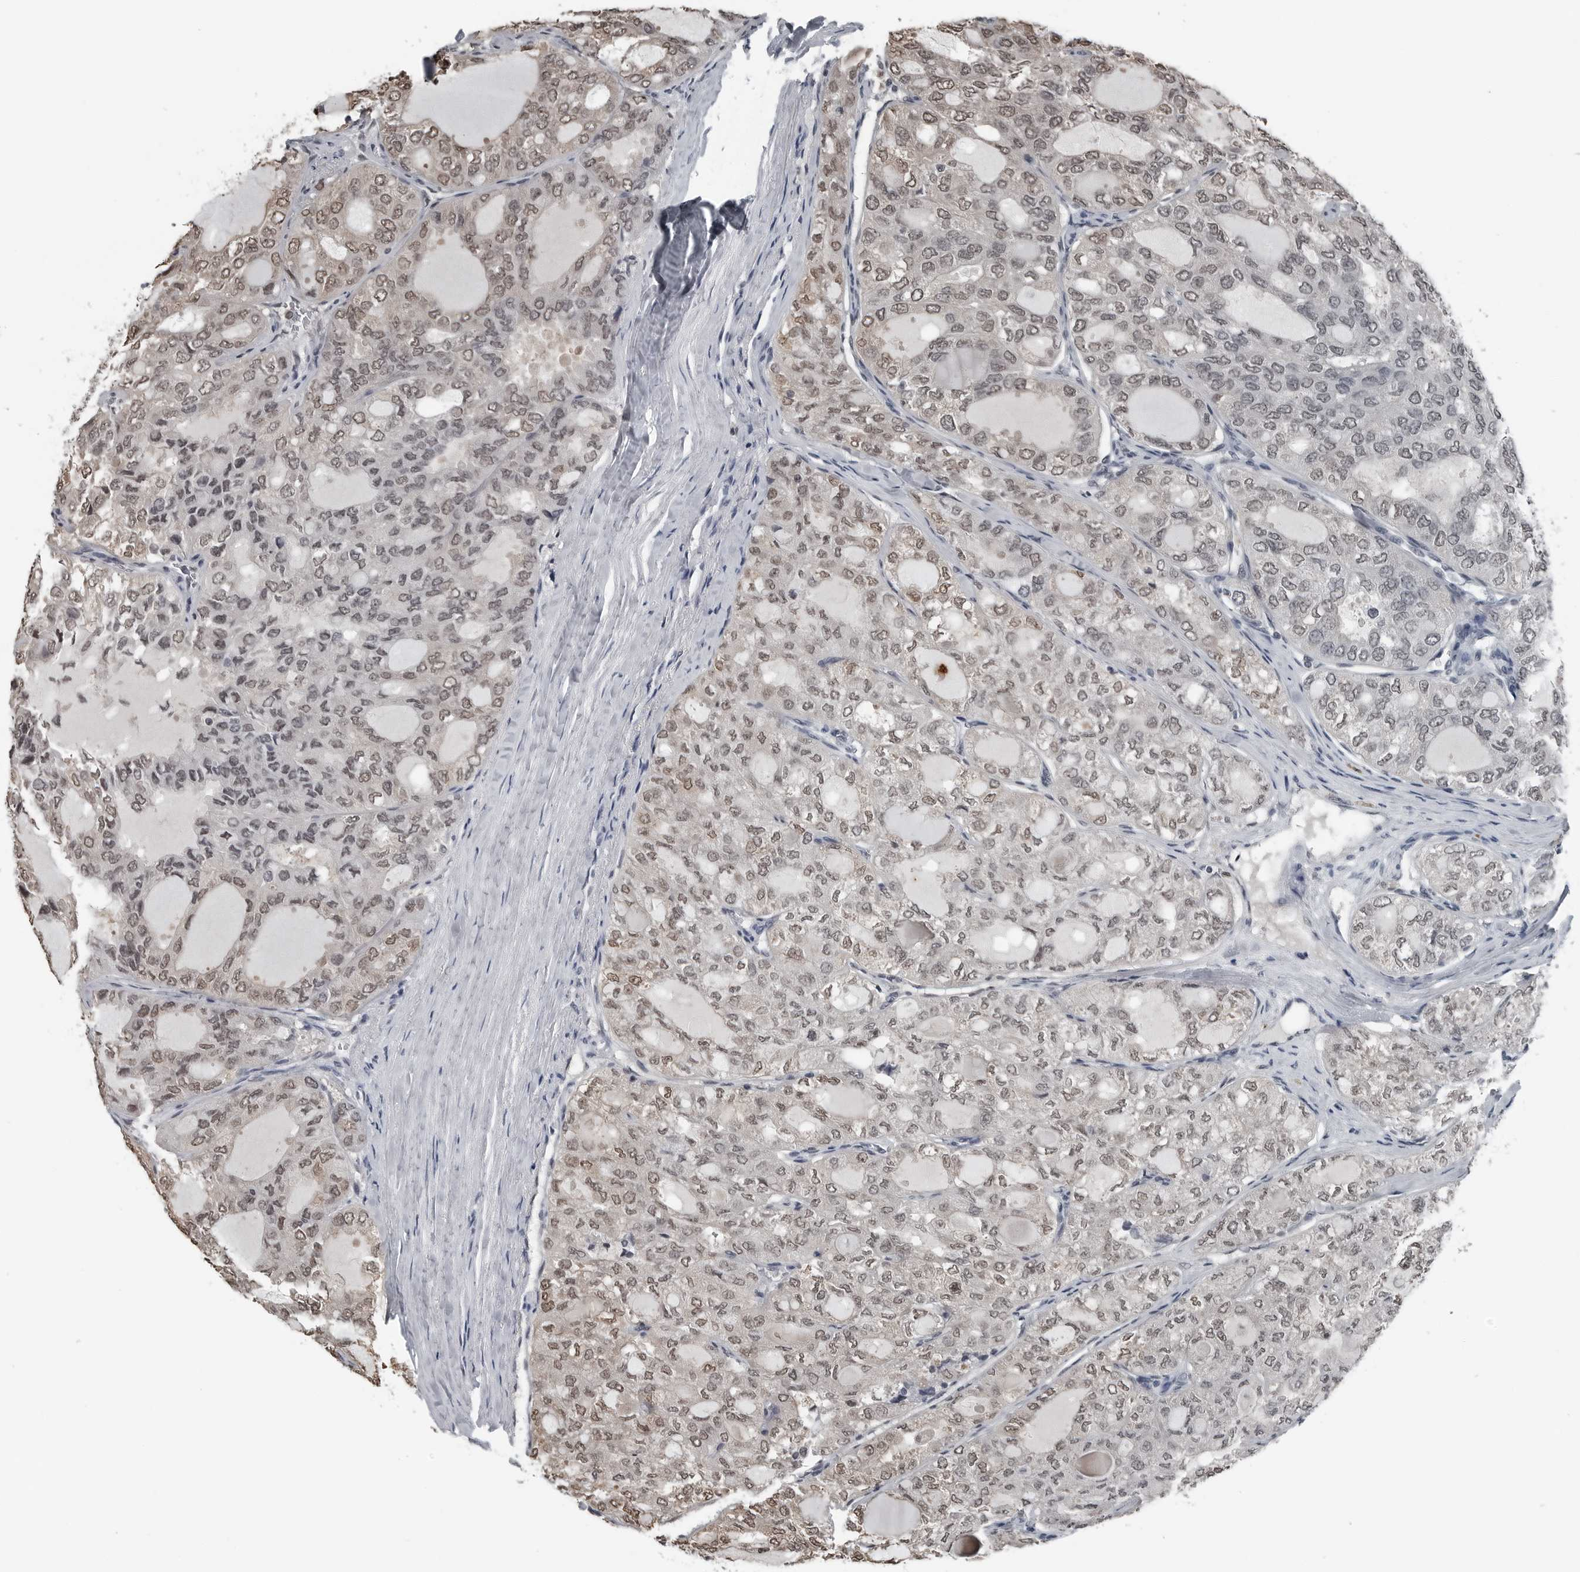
{"staining": {"intensity": "moderate", "quantity": ">75%", "location": "cytoplasmic/membranous,nuclear"}, "tissue": "thyroid cancer", "cell_type": "Tumor cells", "image_type": "cancer", "snomed": [{"axis": "morphology", "description": "Follicular adenoma carcinoma, NOS"}, {"axis": "topography", "description": "Thyroid gland"}], "caption": "A micrograph showing moderate cytoplasmic/membranous and nuclear positivity in about >75% of tumor cells in thyroid cancer, as visualized by brown immunohistochemical staining.", "gene": "AKR1A1", "patient": {"sex": "male", "age": 75}}